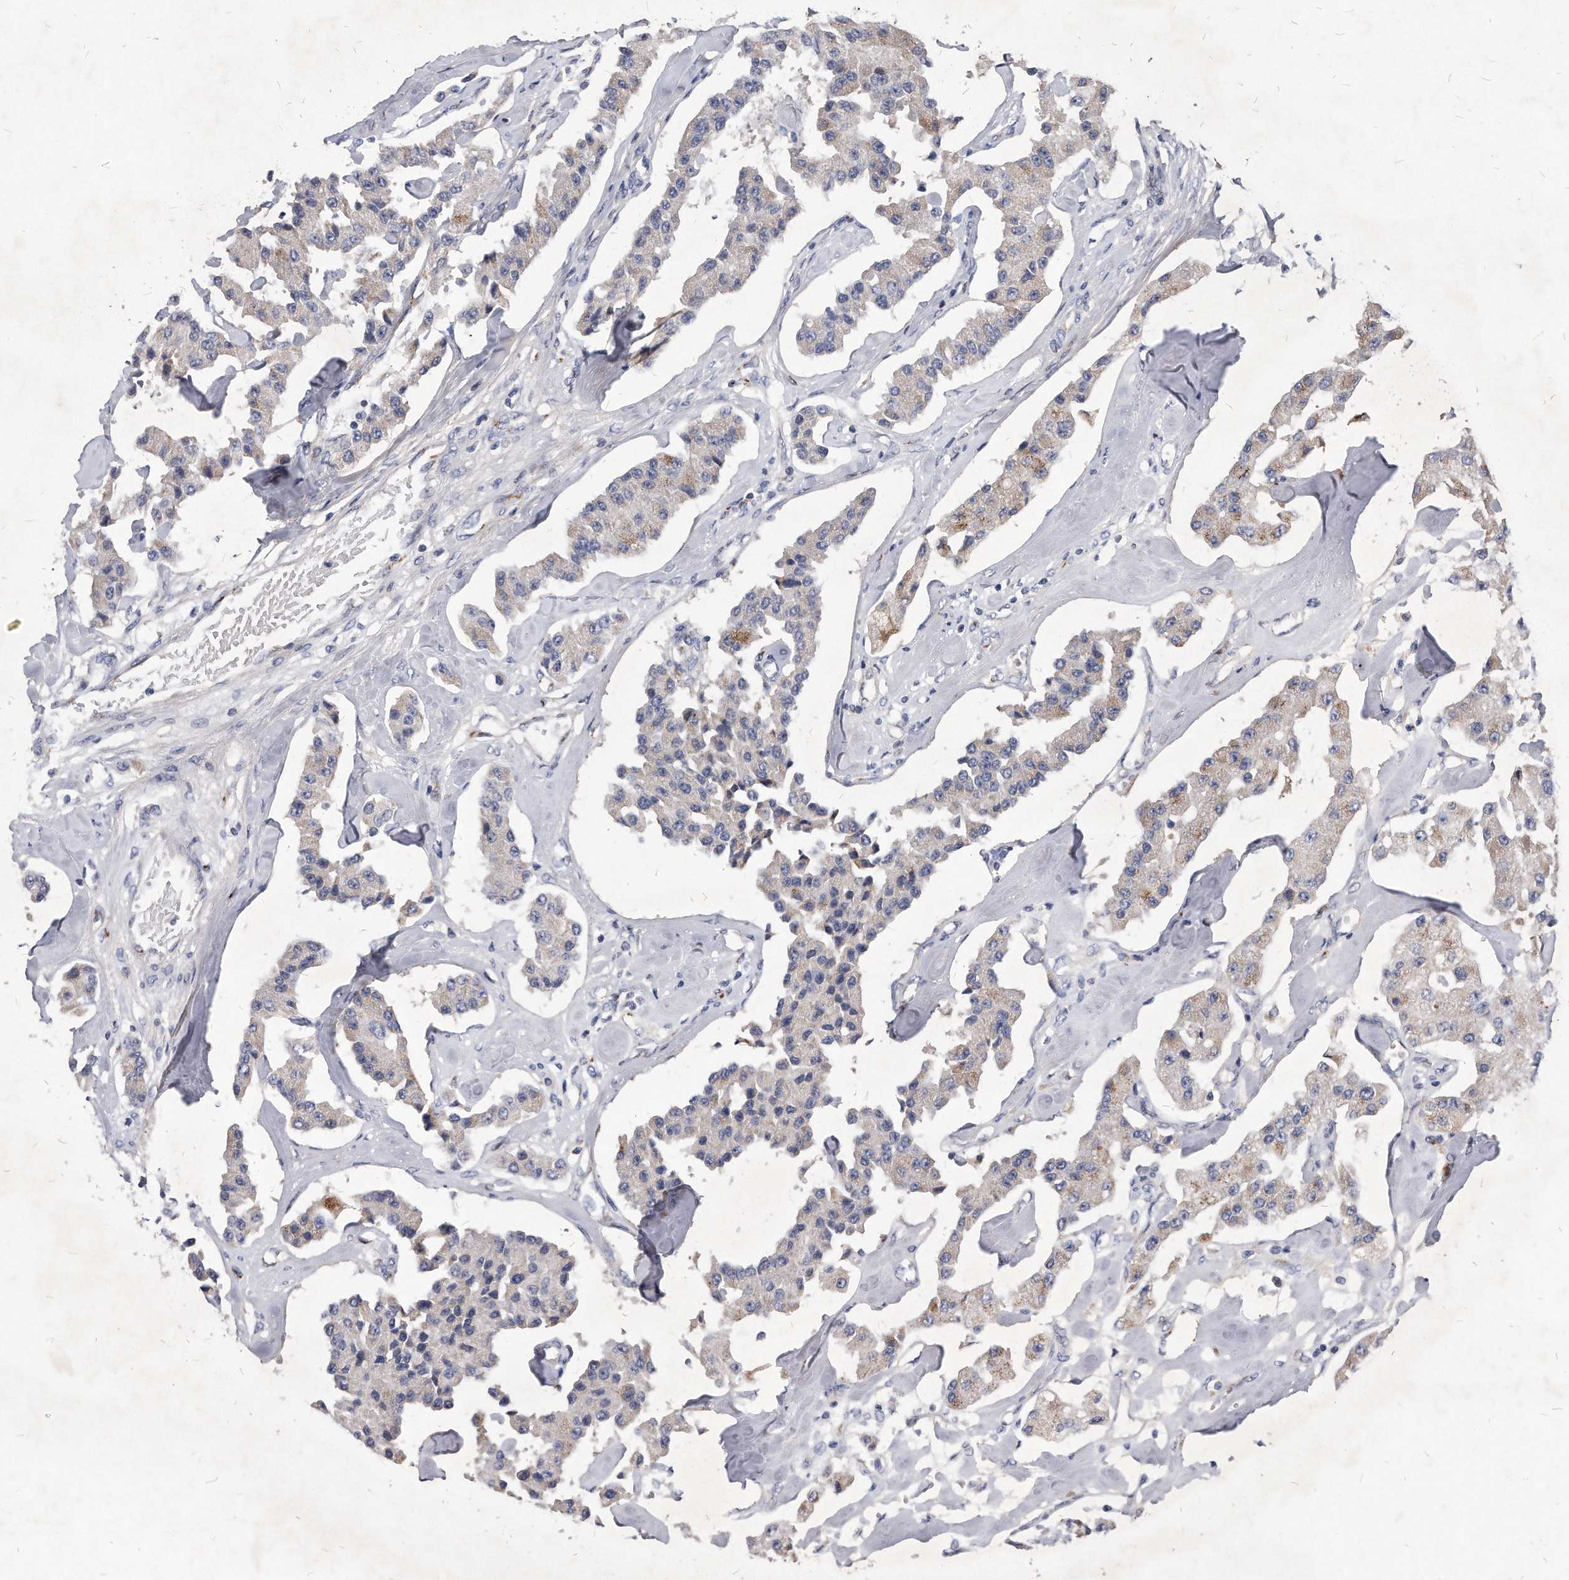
{"staining": {"intensity": "moderate", "quantity": "<25%", "location": "cytoplasmic/membranous"}, "tissue": "carcinoid", "cell_type": "Tumor cells", "image_type": "cancer", "snomed": [{"axis": "morphology", "description": "Carcinoid, malignant, NOS"}, {"axis": "topography", "description": "Pancreas"}], "caption": "Carcinoid stained with immunohistochemistry shows moderate cytoplasmic/membranous expression in about <25% of tumor cells.", "gene": "MGAT4A", "patient": {"sex": "male", "age": 41}}